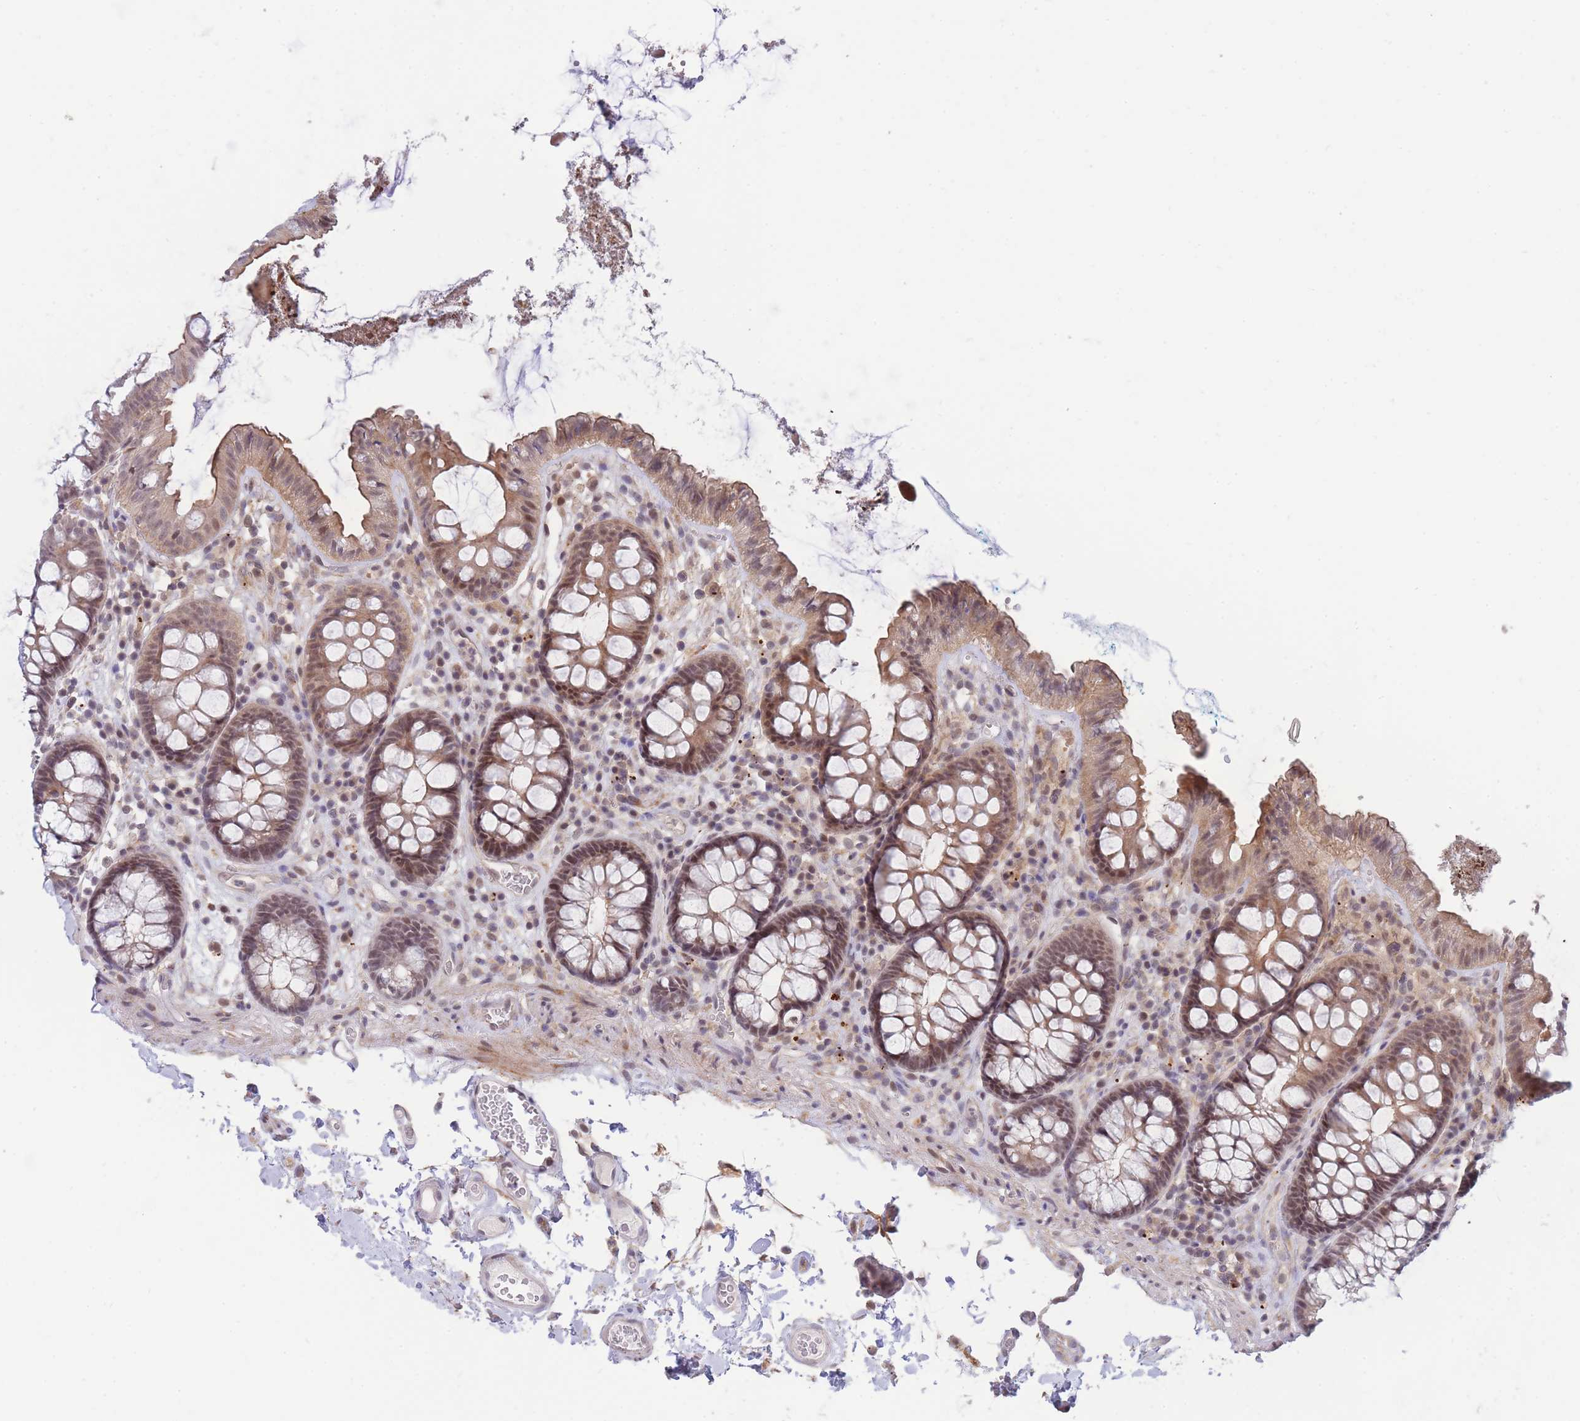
{"staining": {"intensity": "weak", "quantity": ">75%", "location": "cytoplasmic/membranous"}, "tissue": "colon", "cell_type": "Endothelial cells", "image_type": "normal", "snomed": [{"axis": "morphology", "description": "Normal tissue, NOS"}, {"axis": "topography", "description": "Colon"}], "caption": "The image shows staining of benign colon, revealing weak cytoplasmic/membranous protein expression (brown color) within endothelial cells.", "gene": "BOD1L1", "patient": {"sex": "male", "age": 84}}